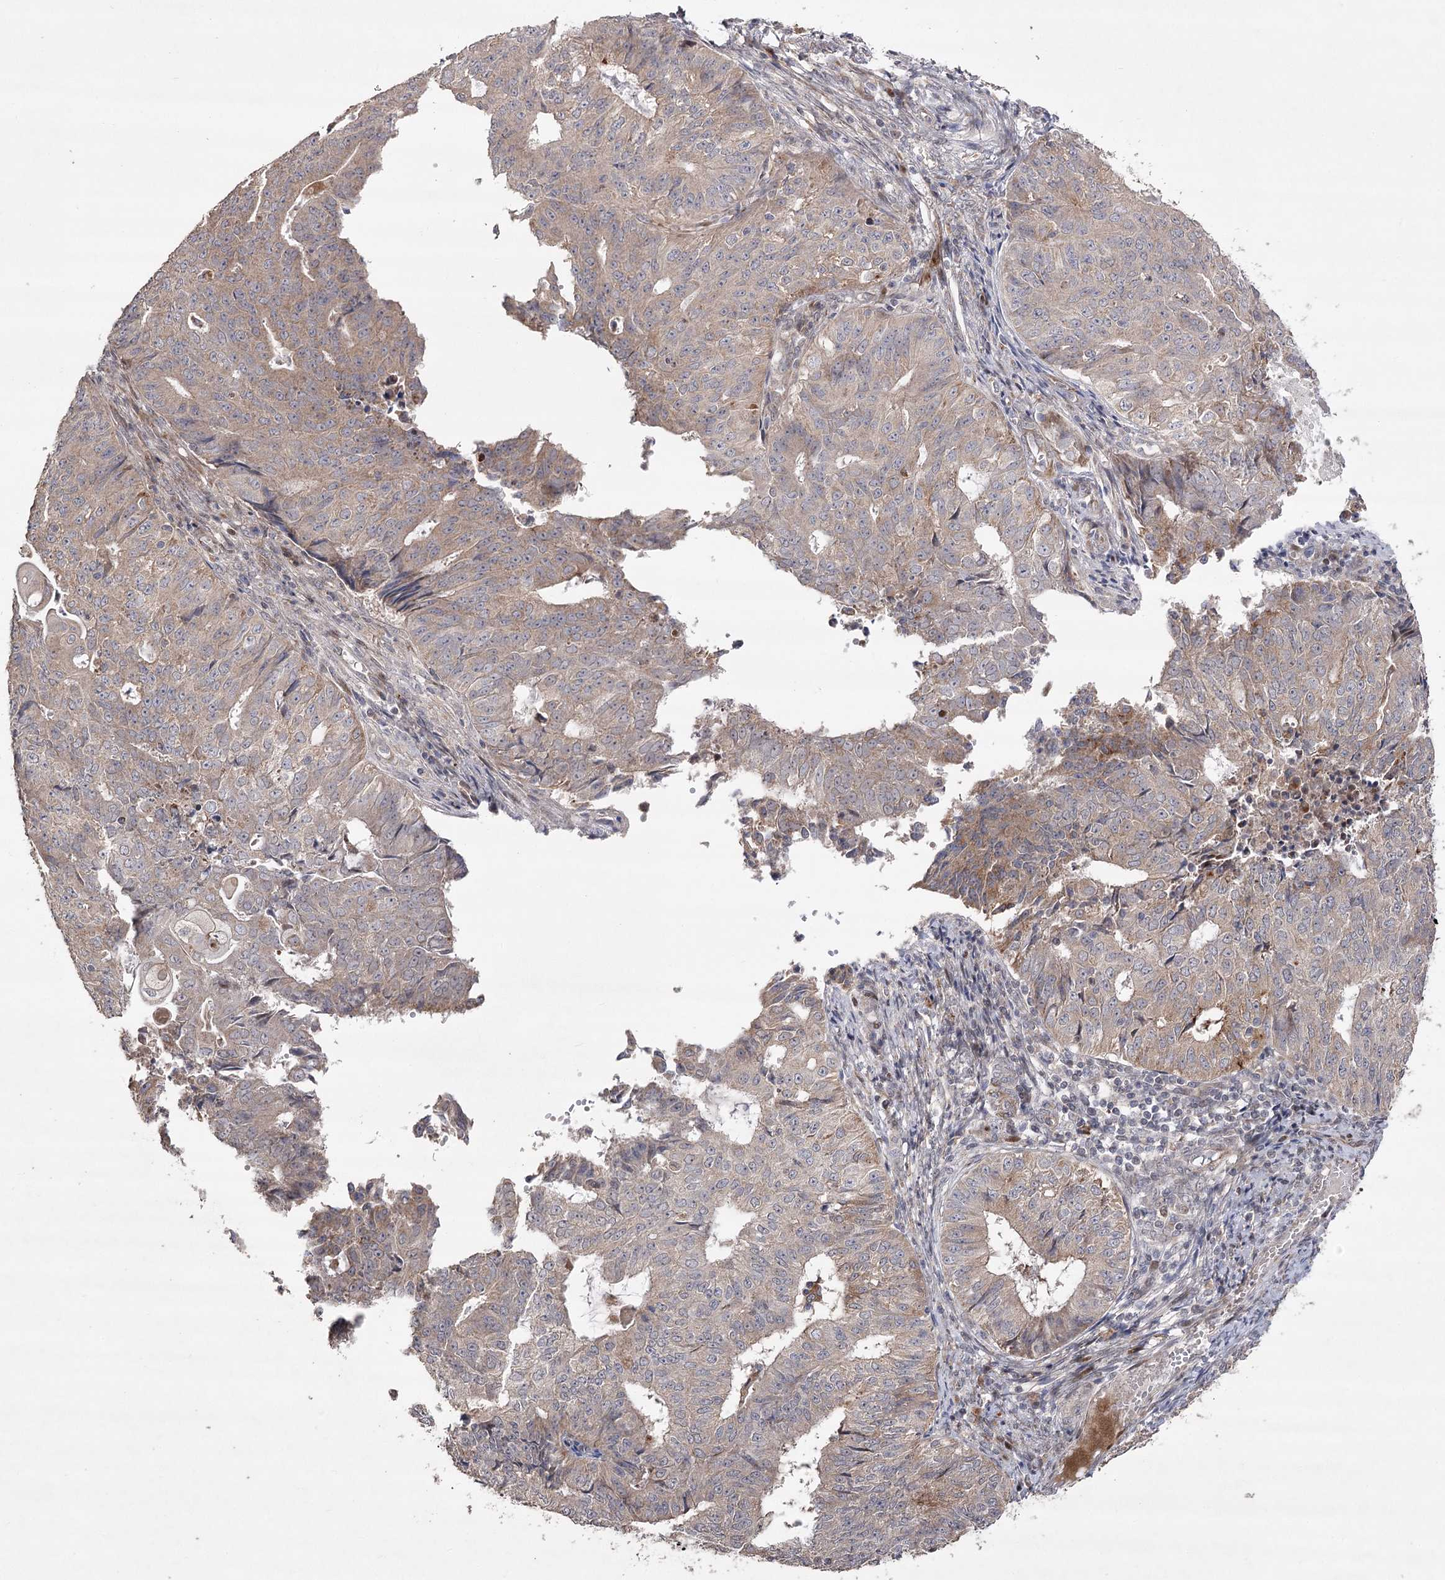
{"staining": {"intensity": "weak", "quantity": "25%-75%", "location": "cytoplasmic/membranous"}, "tissue": "endometrial cancer", "cell_type": "Tumor cells", "image_type": "cancer", "snomed": [{"axis": "morphology", "description": "Adenocarcinoma, NOS"}, {"axis": "topography", "description": "Endometrium"}], "caption": "The immunohistochemical stain labels weak cytoplasmic/membranous positivity in tumor cells of endometrial cancer (adenocarcinoma) tissue.", "gene": "OBSL1", "patient": {"sex": "female", "age": 32}}